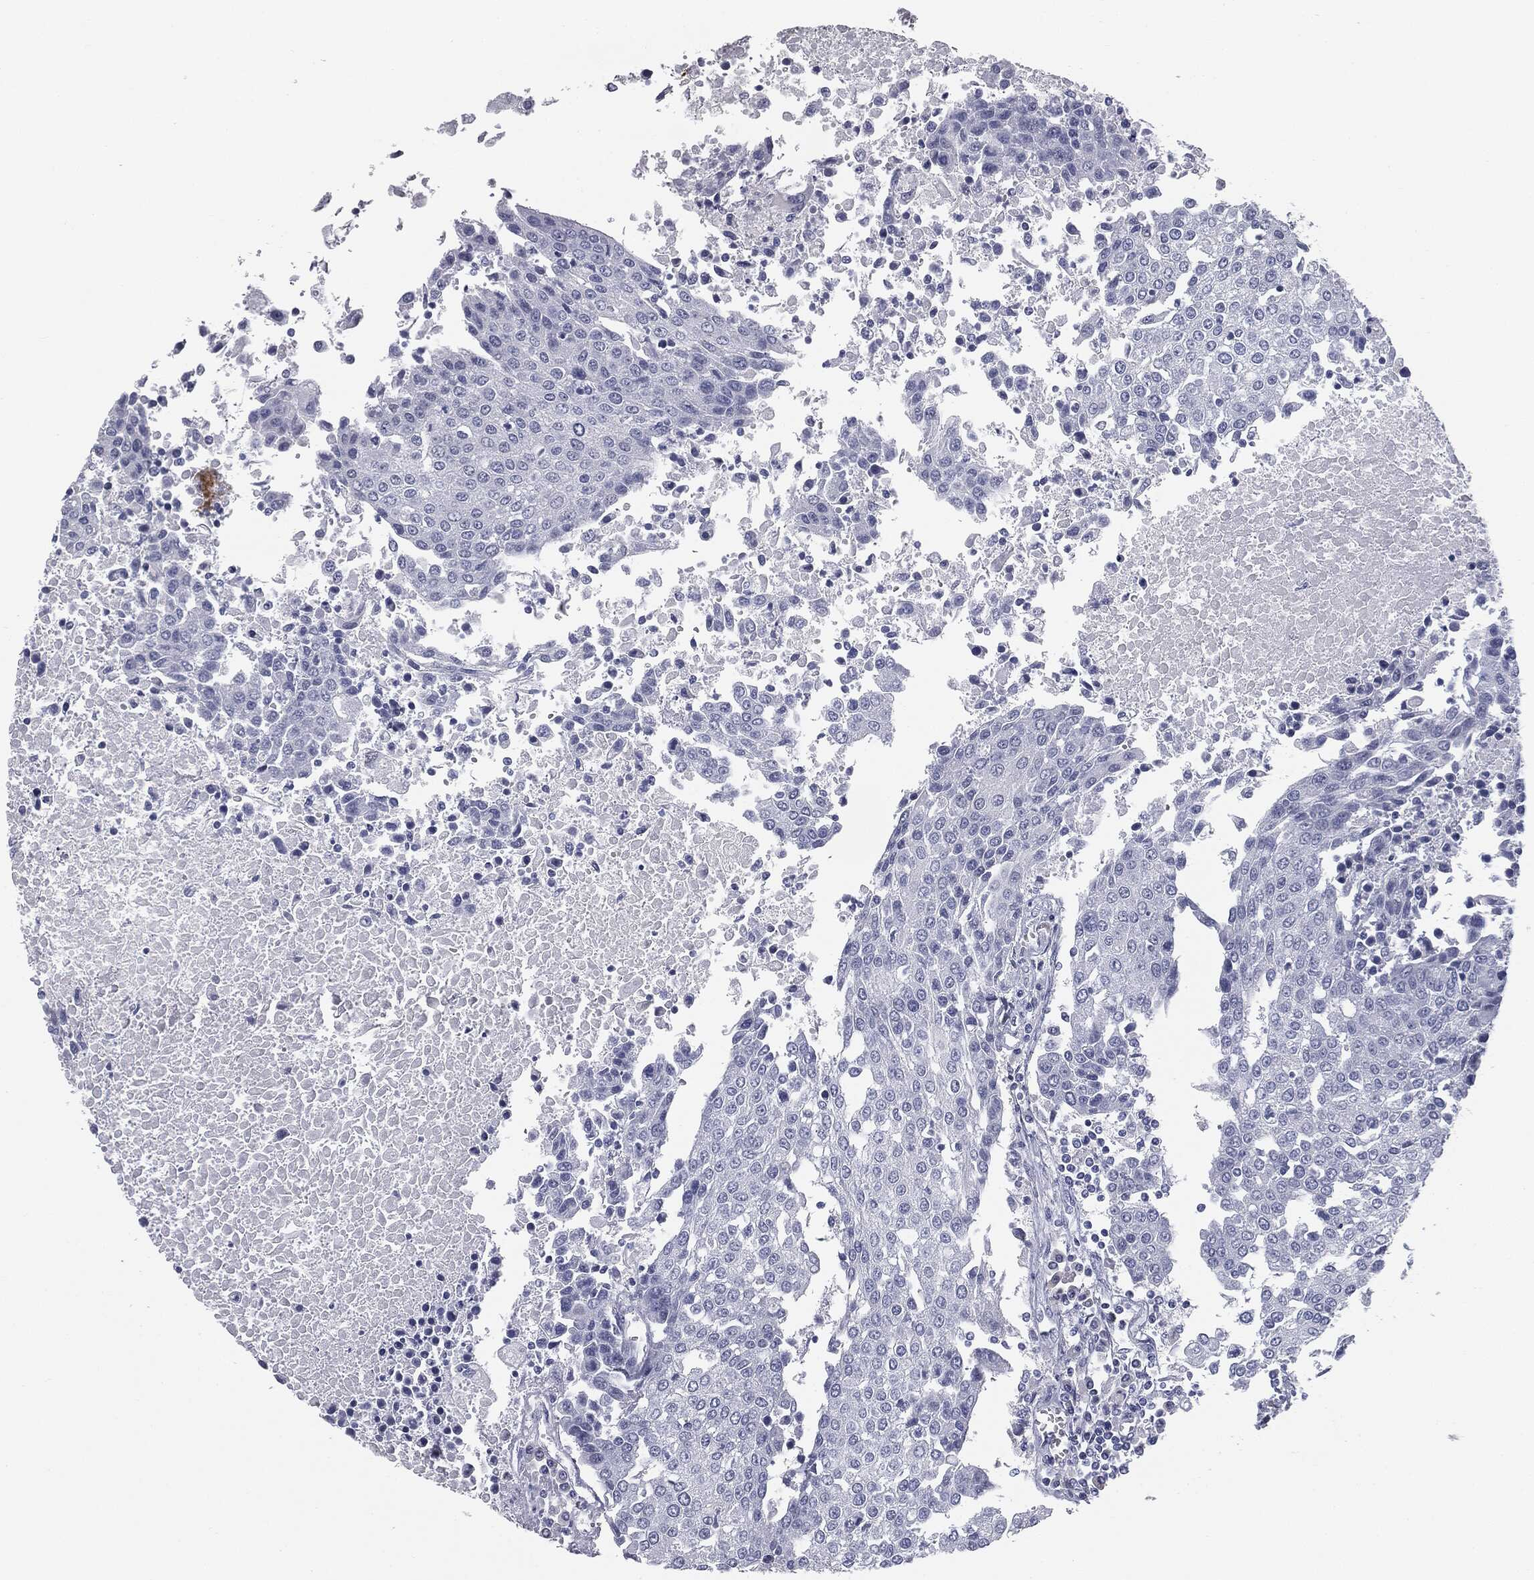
{"staining": {"intensity": "negative", "quantity": "none", "location": "none"}, "tissue": "urothelial cancer", "cell_type": "Tumor cells", "image_type": "cancer", "snomed": [{"axis": "morphology", "description": "Urothelial carcinoma, High grade"}, {"axis": "topography", "description": "Urinary bladder"}], "caption": "There is no significant staining in tumor cells of high-grade urothelial carcinoma.", "gene": "MUC5AC", "patient": {"sex": "female", "age": 85}}